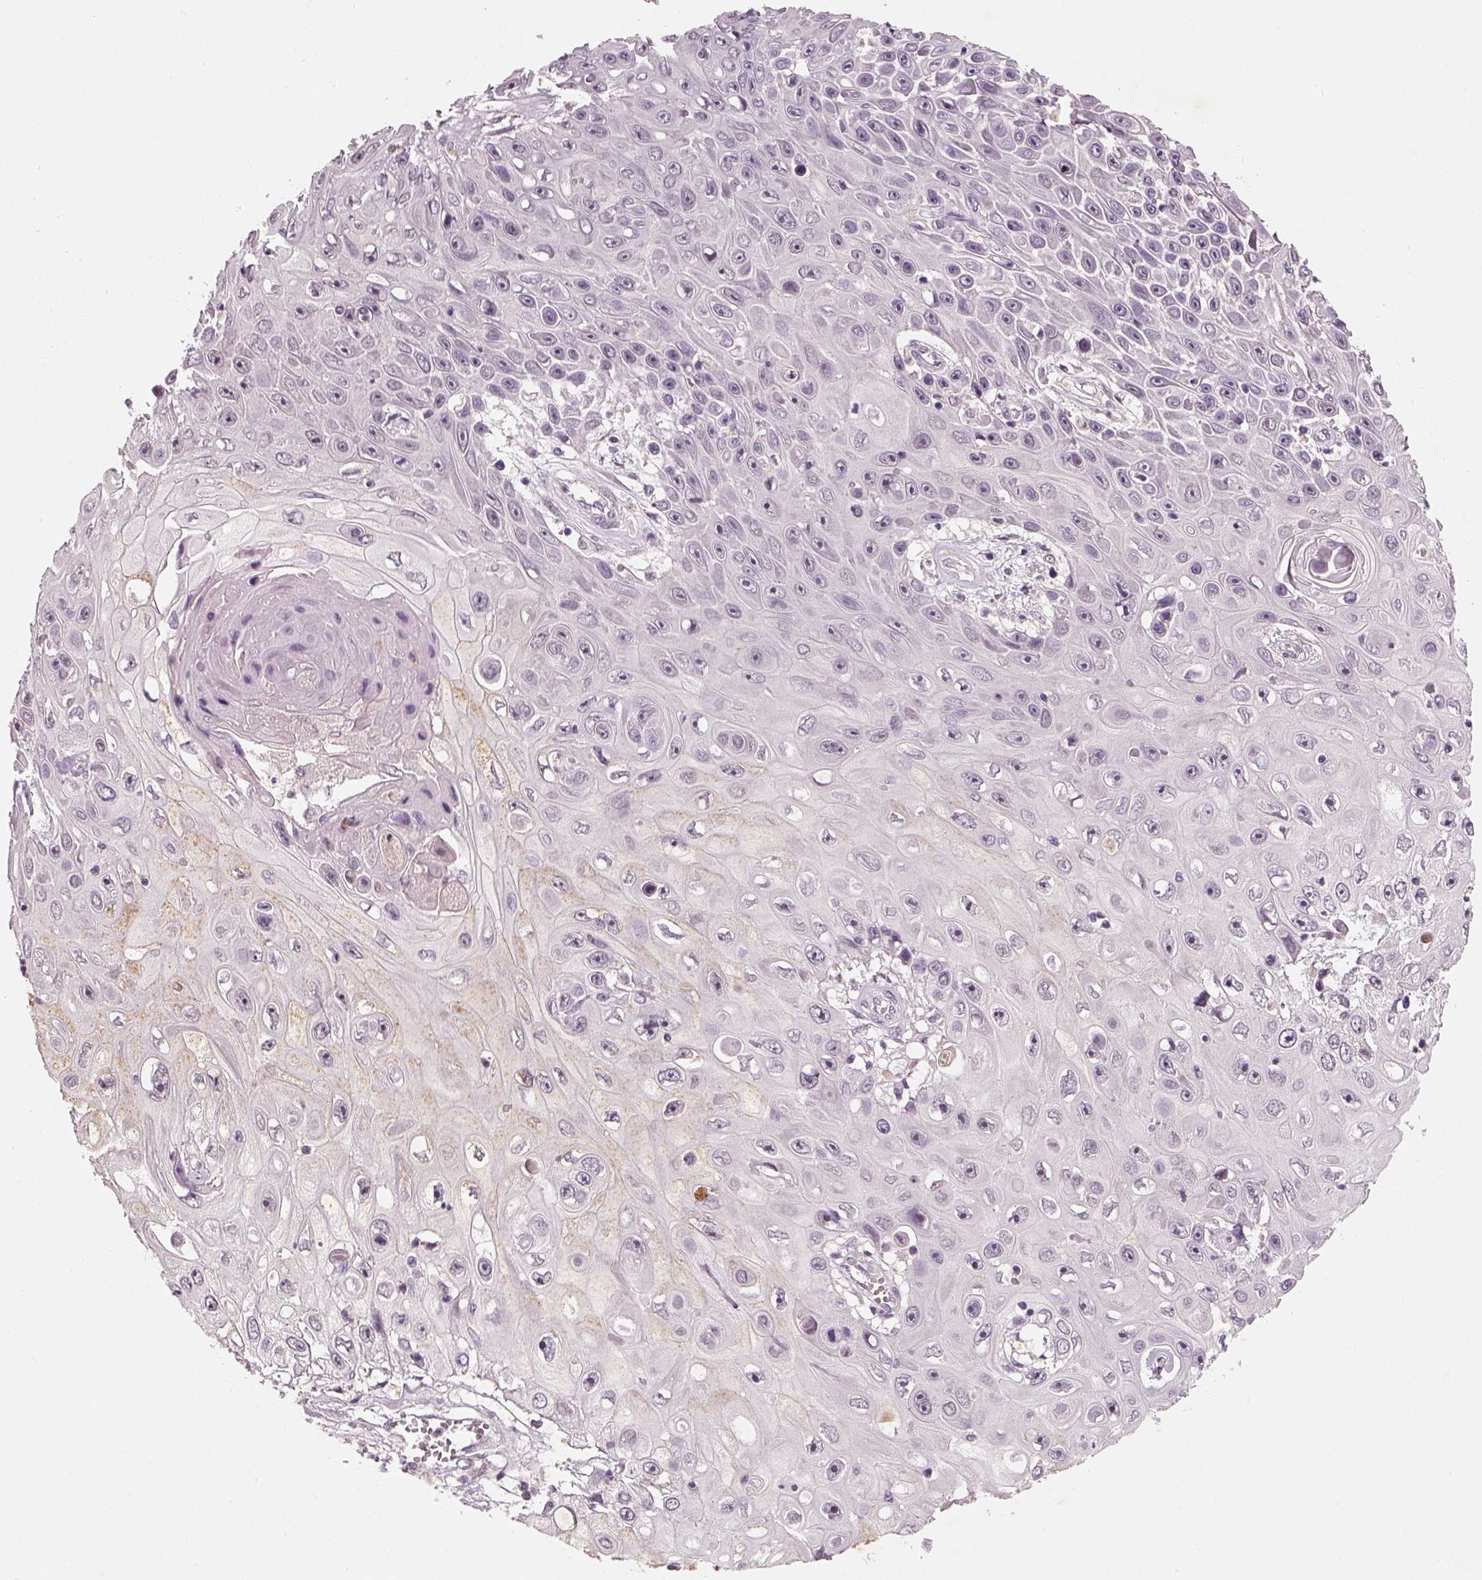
{"staining": {"intensity": "negative", "quantity": "none", "location": "none"}, "tissue": "skin cancer", "cell_type": "Tumor cells", "image_type": "cancer", "snomed": [{"axis": "morphology", "description": "Squamous cell carcinoma, NOS"}, {"axis": "topography", "description": "Skin"}], "caption": "A photomicrograph of human squamous cell carcinoma (skin) is negative for staining in tumor cells. The staining is performed using DAB (3,3'-diaminobenzidine) brown chromogen with nuclei counter-stained in using hematoxylin.", "gene": "GDNF", "patient": {"sex": "male", "age": 82}}